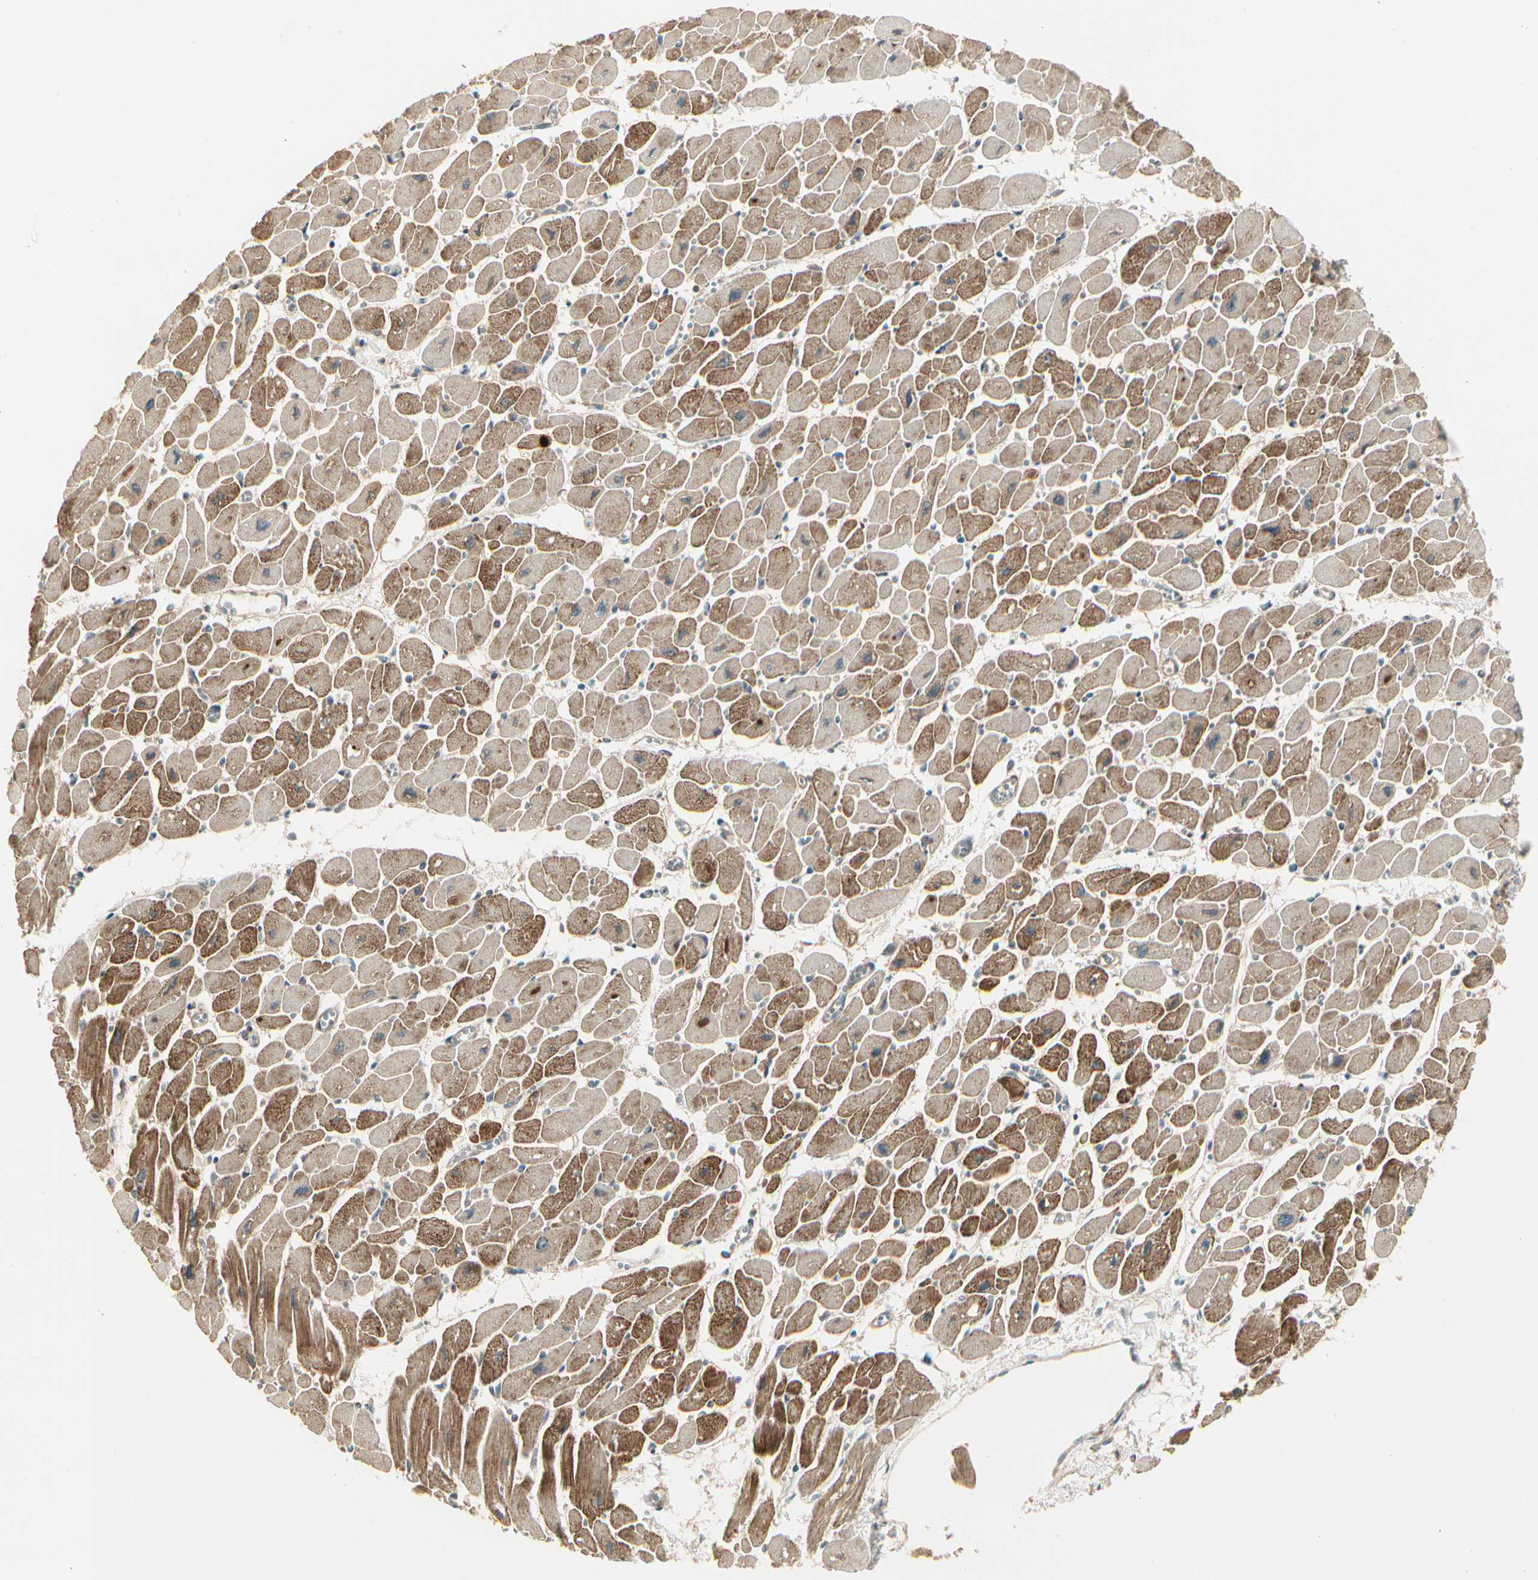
{"staining": {"intensity": "strong", "quantity": "25%-75%", "location": "cytoplasmic/membranous"}, "tissue": "heart muscle", "cell_type": "Cardiomyocytes", "image_type": "normal", "snomed": [{"axis": "morphology", "description": "Normal tissue, NOS"}, {"axis": "topography", "description": "Heart"}], "caption": "Heart muscle stained with a brown dye reveals strong cytoplasmic/membranous positive expression in approximately 25%-75% of cardiomyocytes.", "gene": "ACVR1", "patient": {"sex": "female", "age": 54}}